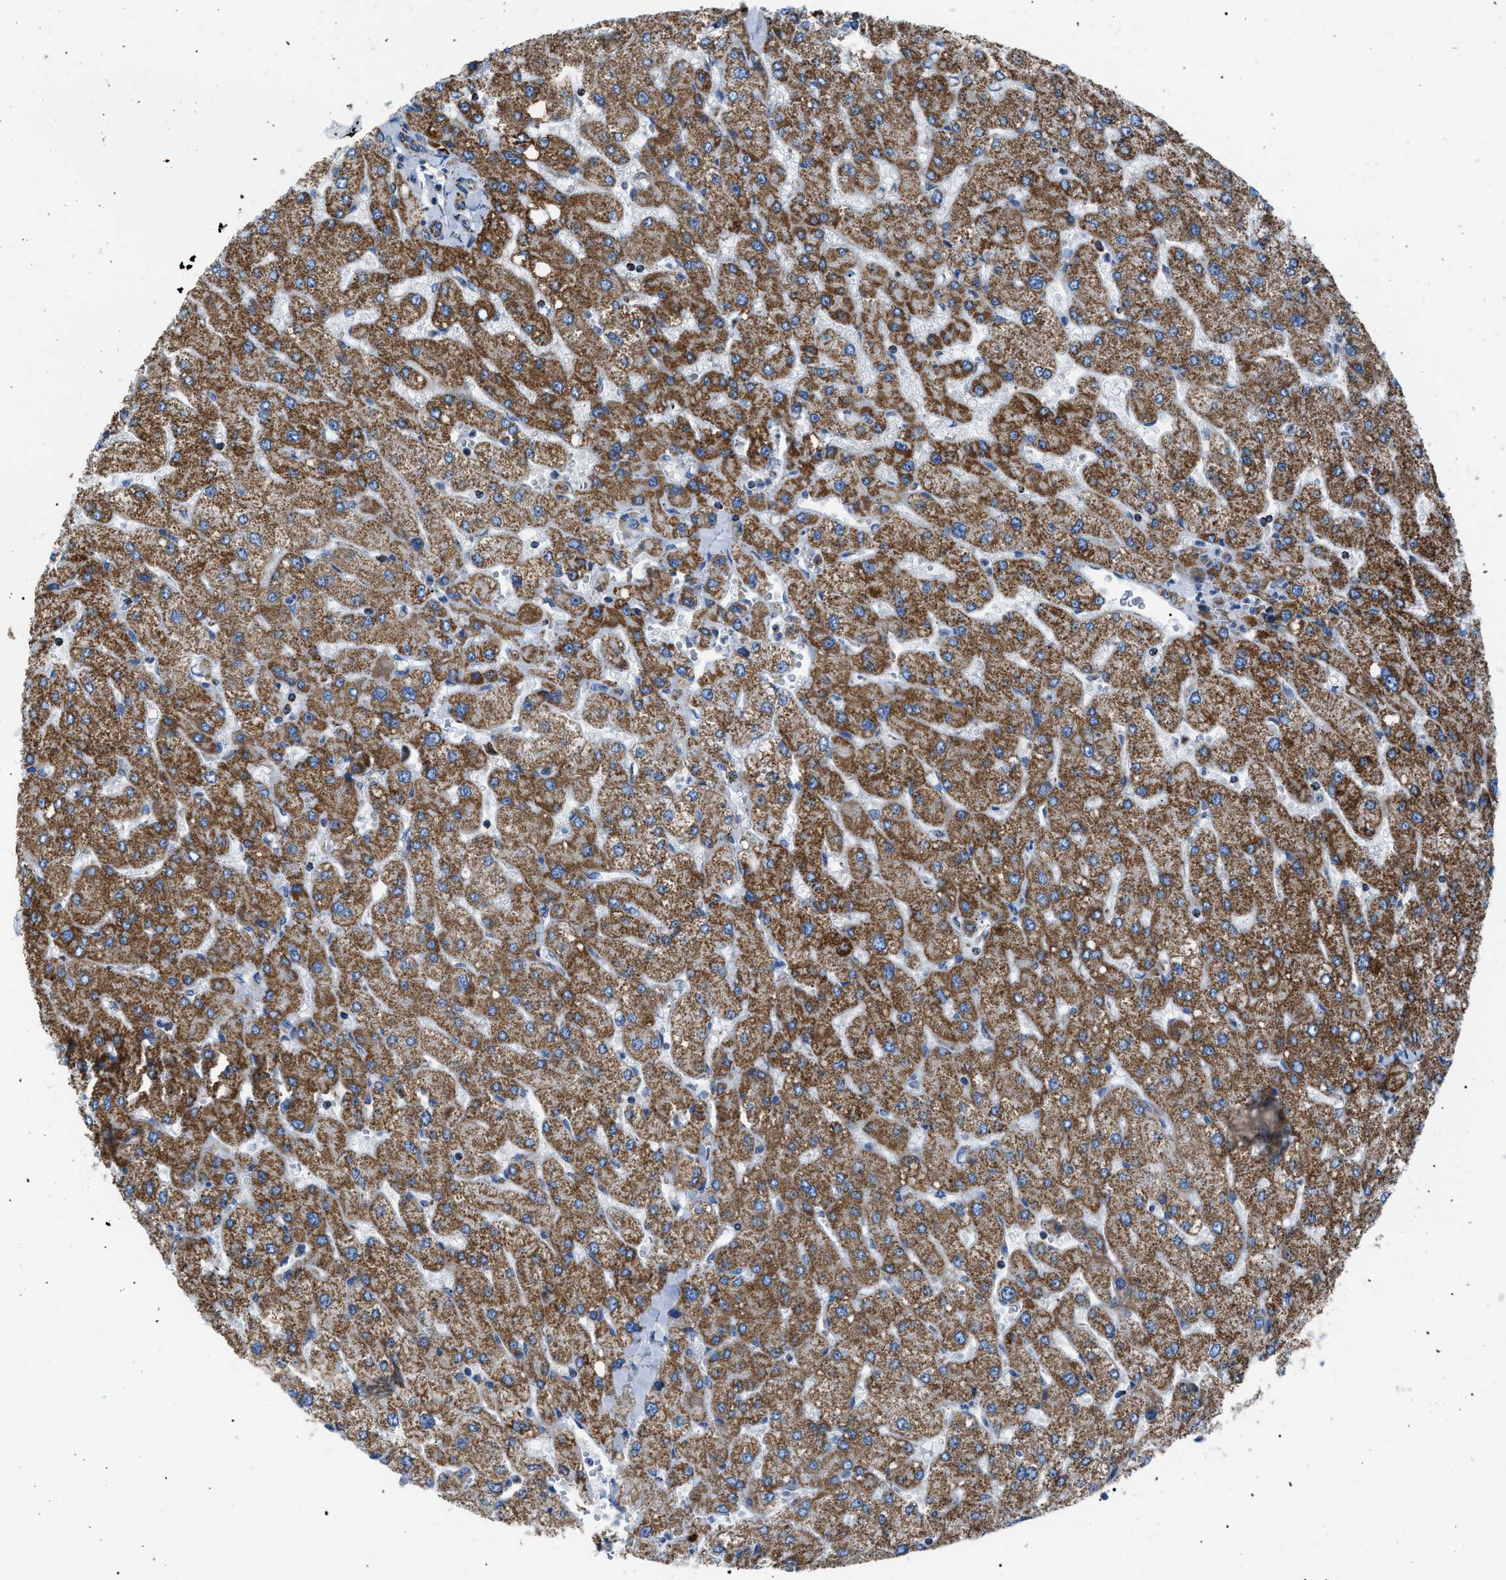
{"staining": {"intensity": "negative", "quantity": "none", "location": "none"}, "tissue": "liver", "cell_type": "Cholangiocytes", "image_type": "normal", "snomed": [{"axis": "morphology", "description": "Normal tissue, NOS"}, {"axis": "topography", "description": "Liver"}], "caption": "Cholangiocytes are negative for brown protein staining in benign liver. (DAB IHC visualized using brightfield microscopy, high magnification).", "gene": "PHB2", "patient": {"sex": "male", "age": 55}}